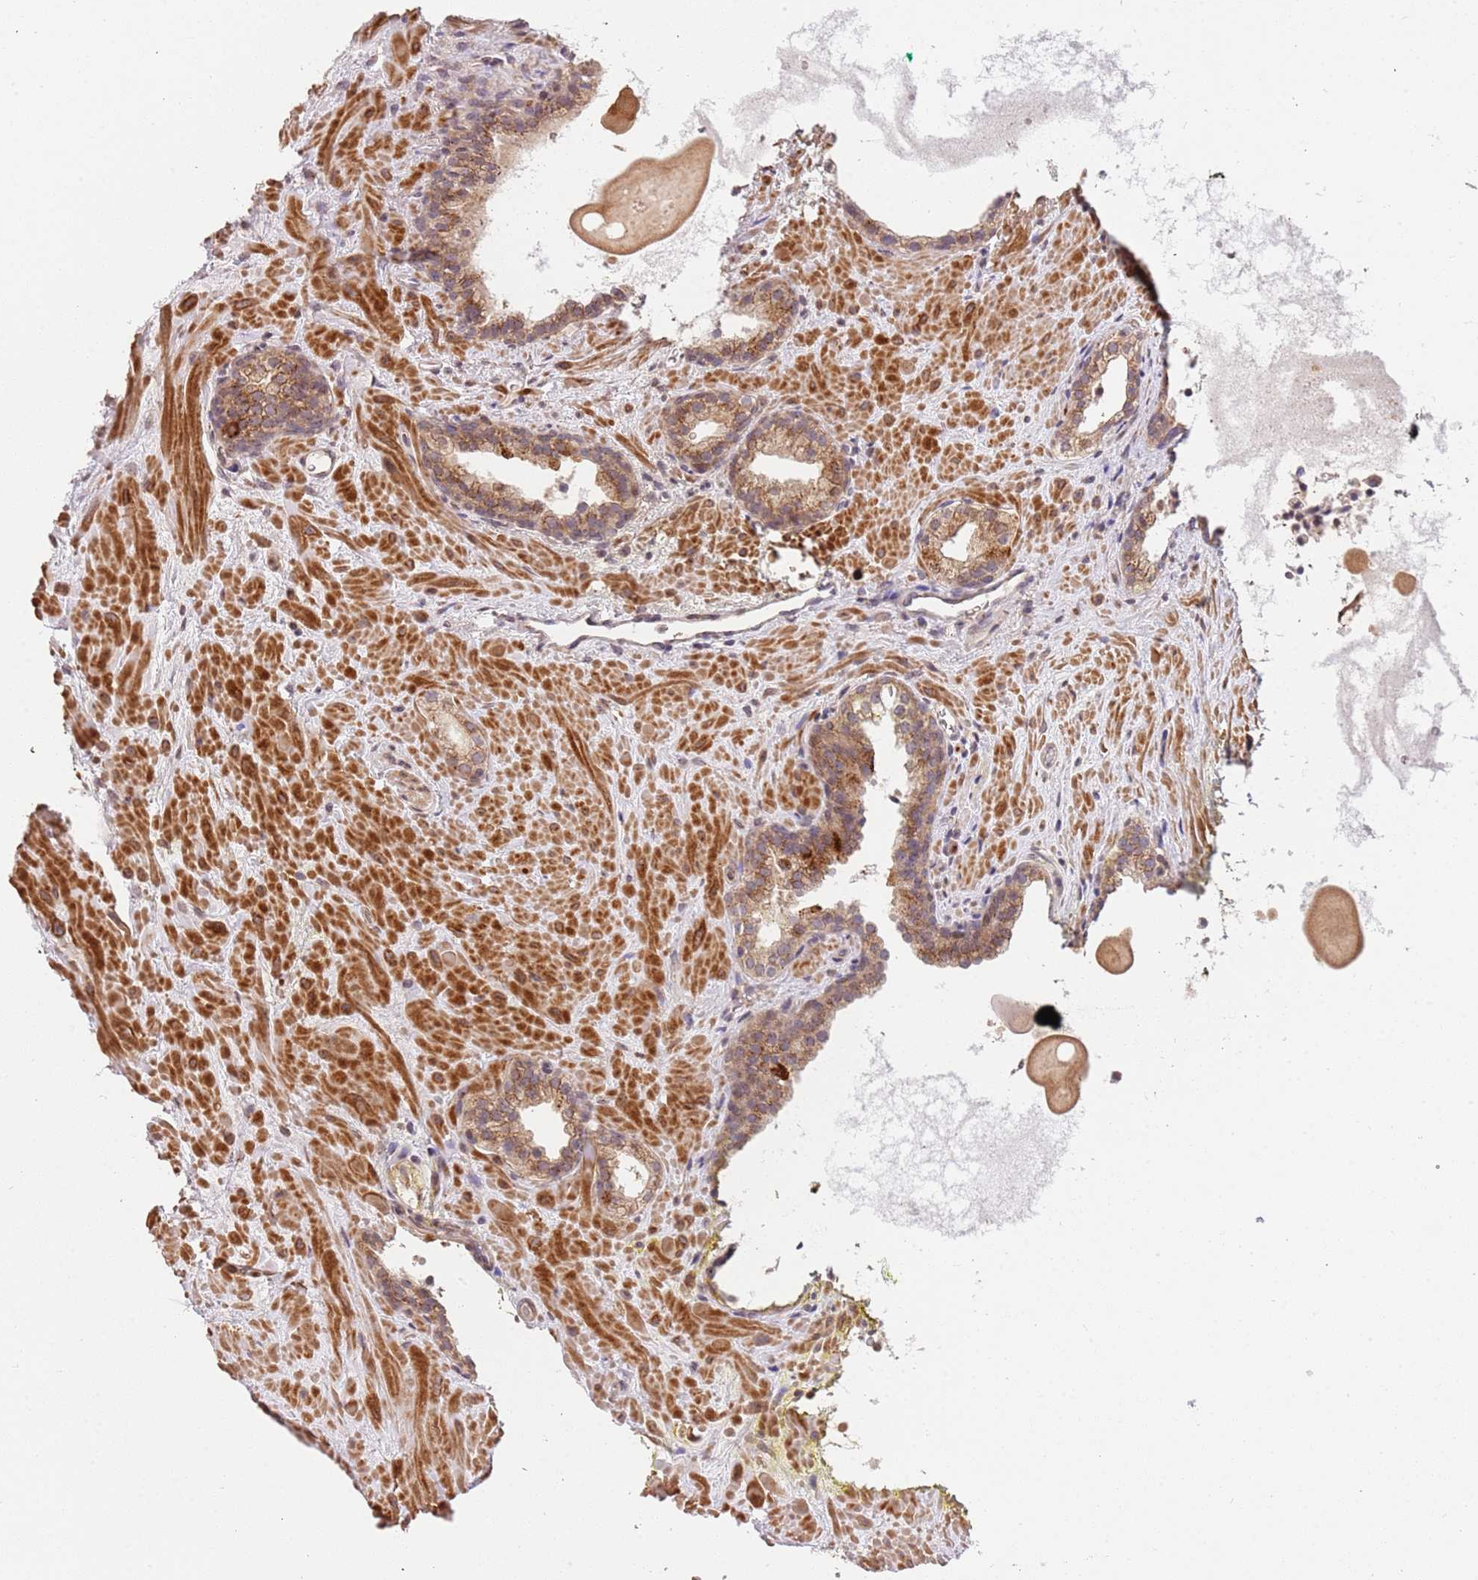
{"staining": {"intensity": "moderate", "quantity": ">75%", "location": "cytoplasmic/membranous"}, "tissue": "prostate cancer", "cell_type": "Tumor cells", "image_type": "cancer", "snomed": [{"axis": "morphology", "description": "Adenocarcinoma, High grade"}, {"axis": "topography", "description": "Prostate"}], "caption": "Adenocarcinoma (high-grade) (prostate) stained with immunohistochemistry (IHC) demonstrates moderate cytoplasmic/membranous positivity in approximately >75% of tumor cells. The staining was performed using DAB to visualize the protein expression in brown, while the nuclei were stained in blue with hematoxylin (Magnification: 20x).", "gene": "SLC16A4", "patient": {"sex": "male", "age": 66}}